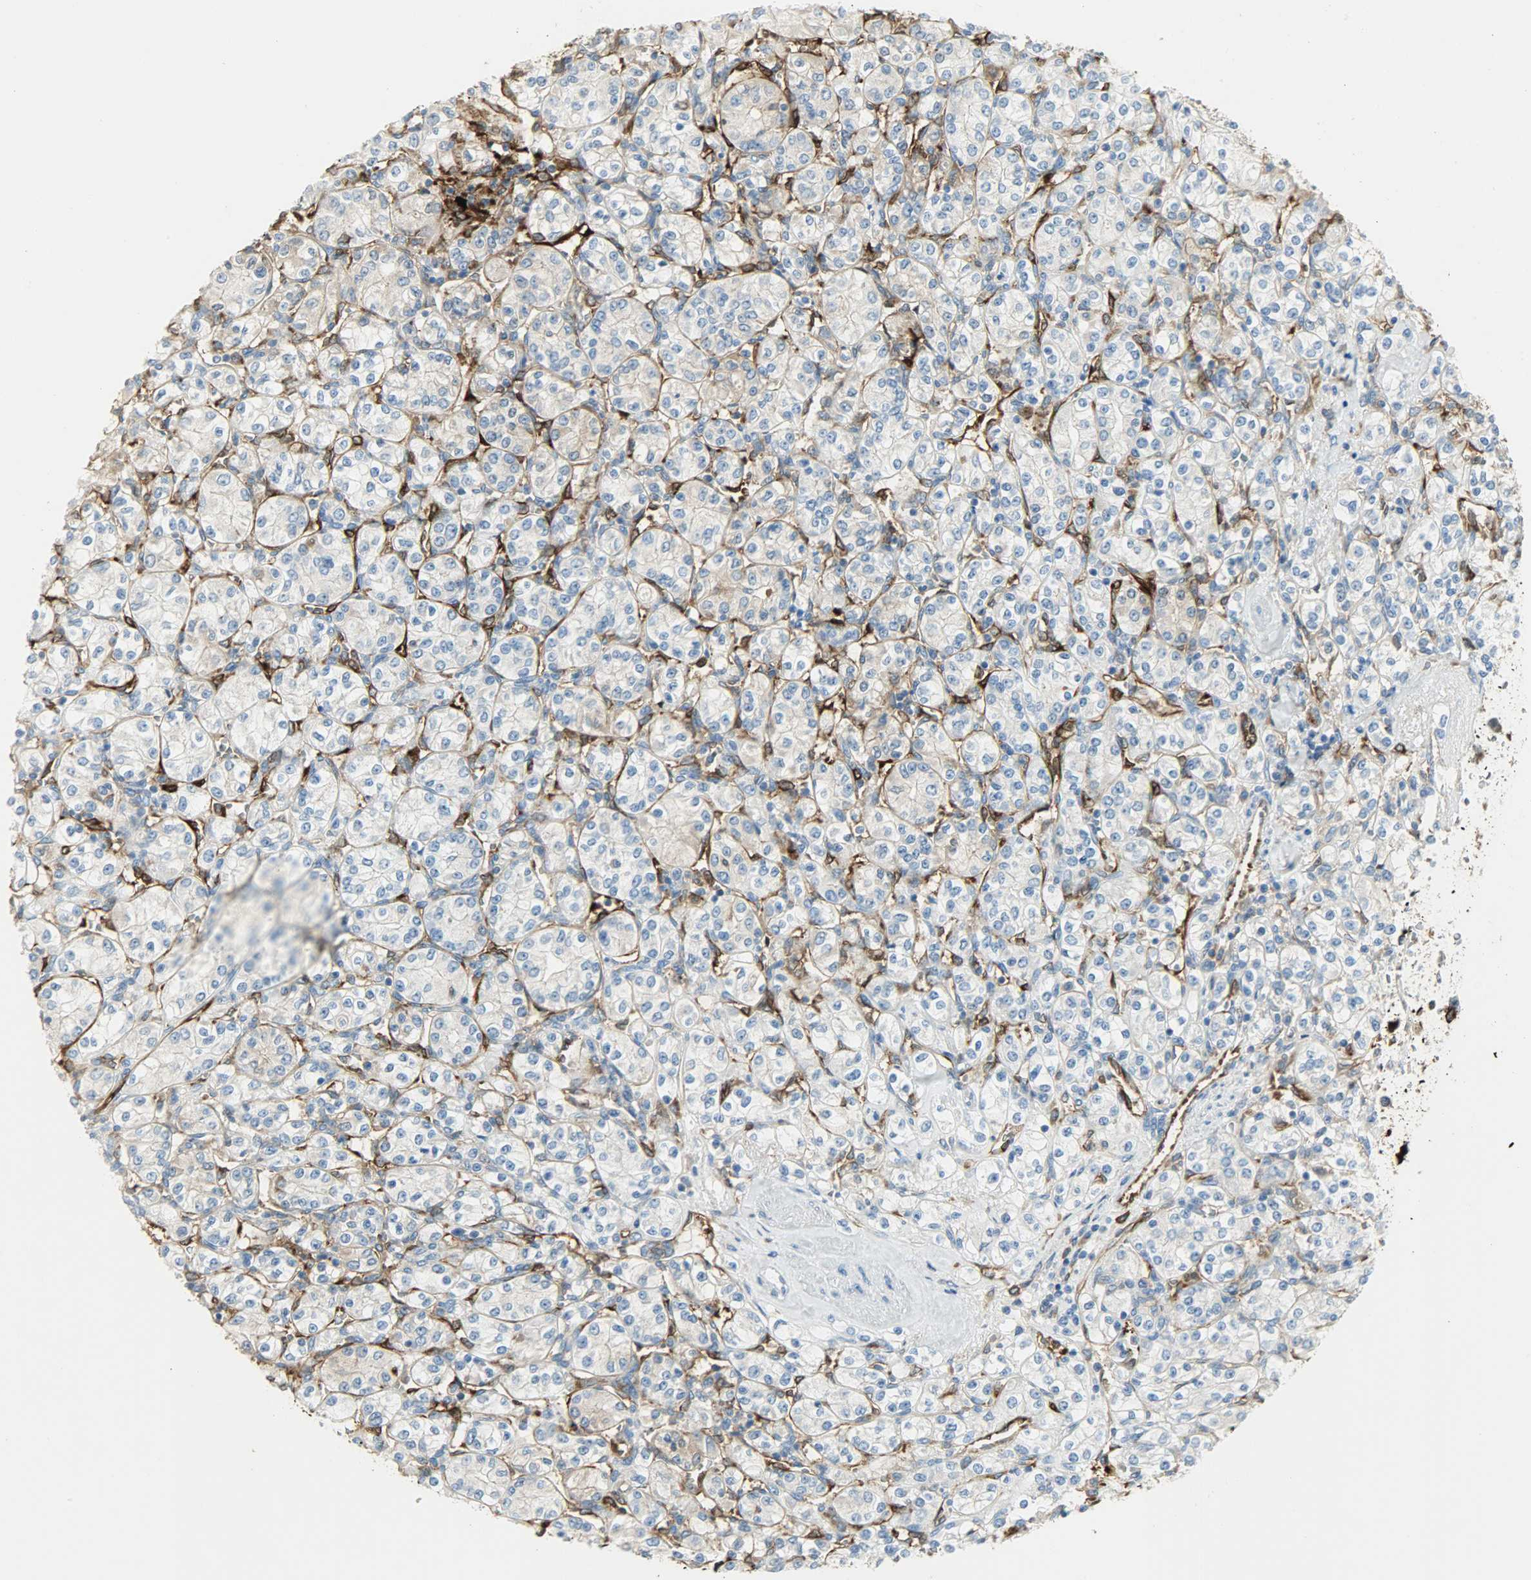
{"staining": {"intensity": "negative", "quantity": "none", "location": "none"}, "tissue": "renal cancer", "cell_type": "Tumor cells", "image_type": "cancer", "snomed": [{"axis": "morphology", "description": "Adenocarcinoma, NOS"}, {"axis": "topography", "description": "Kidney"}], "caption": "Immunohistochemical staining of renal cancer (adenocarcinoma) exhibits no significant staining in tumor cells.", "gene": "WARS1", "patient": {"sex": "male", "age": 77}}